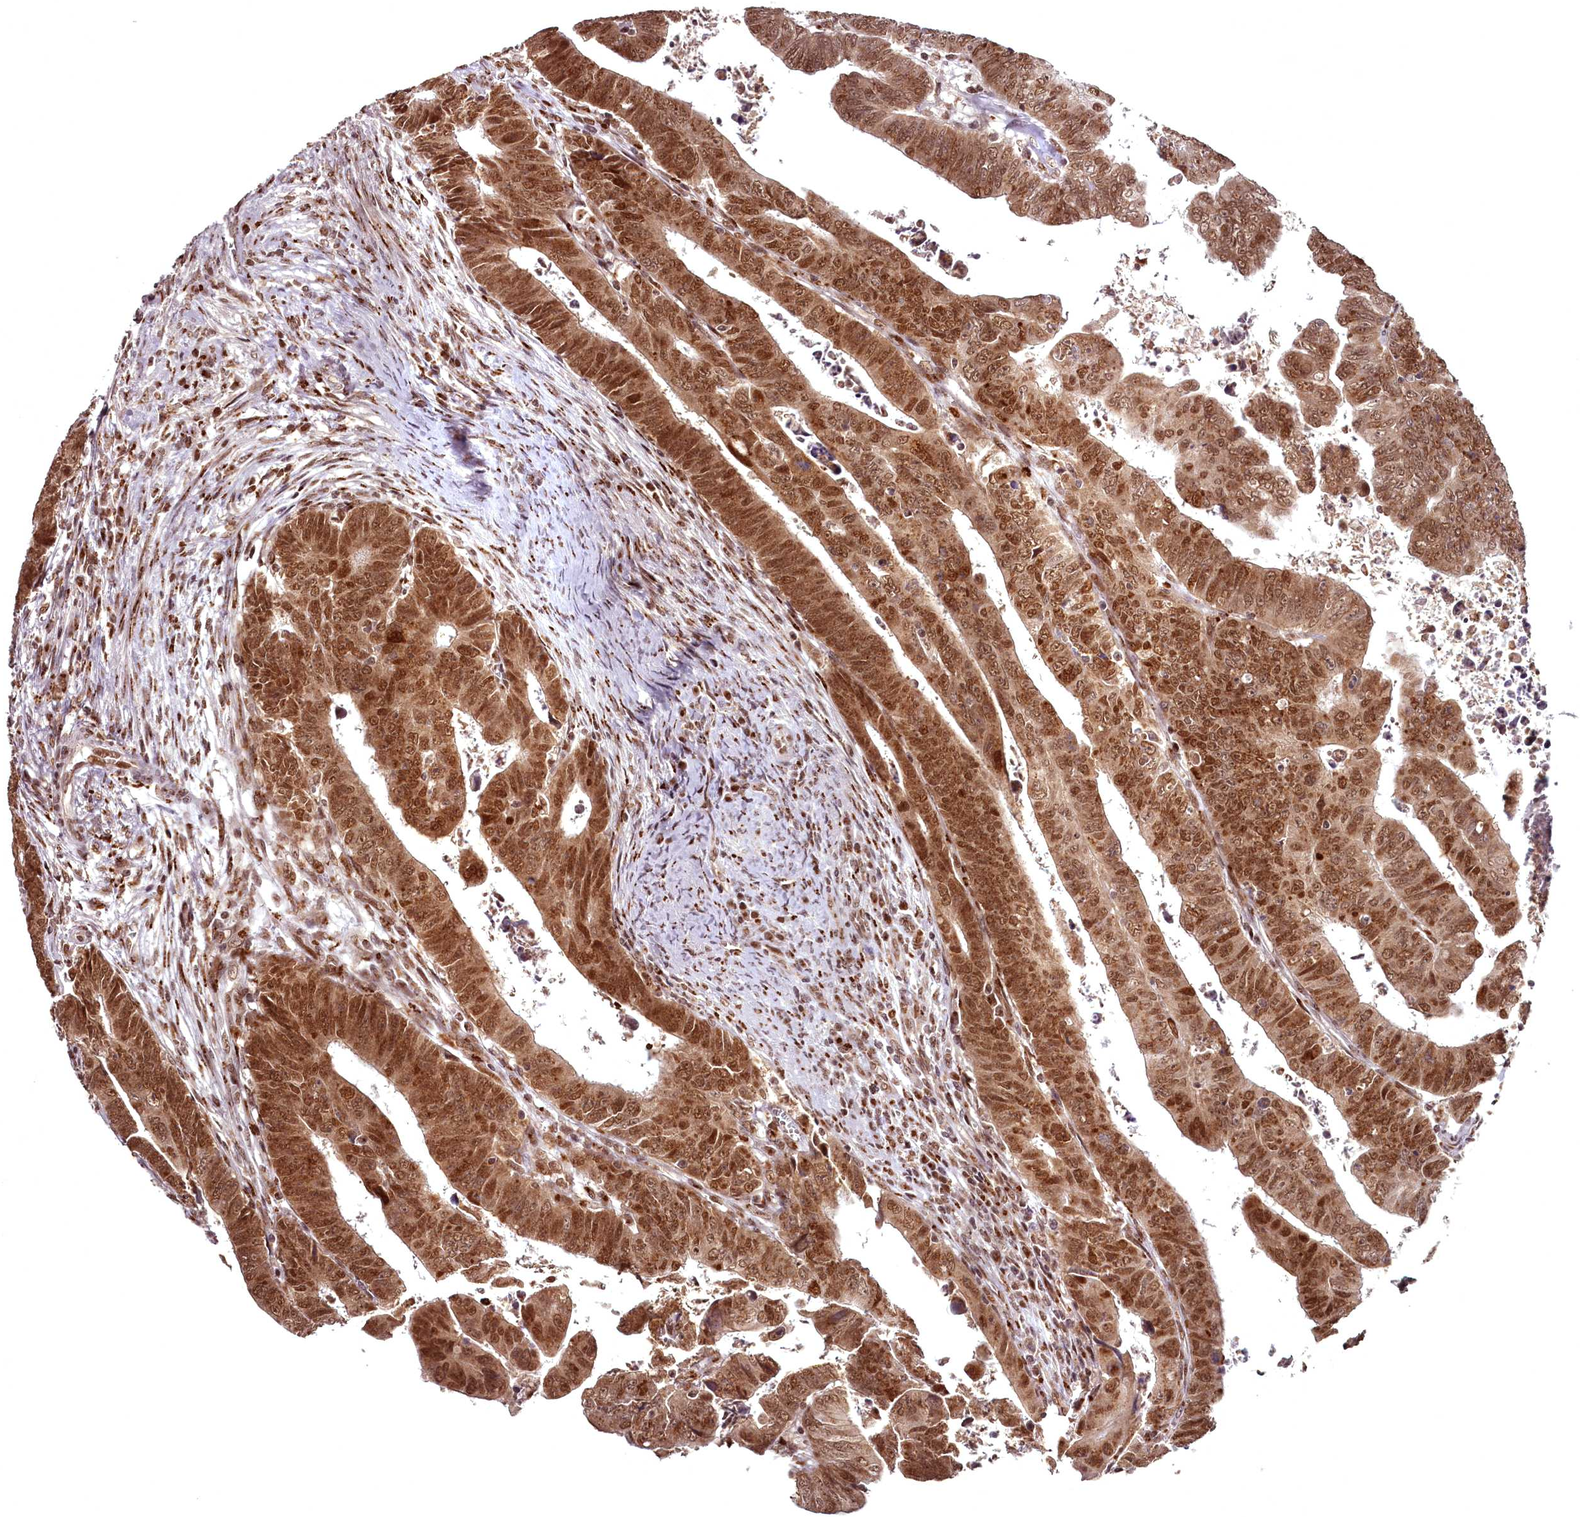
{"staining": {"intensity": "moderate", "quantity": ">75%", "location": "cytoplasmic/membranous,nuclear"}, "tissue": "colorectal cancer", "cell_type": "Tumor cells", "image_type": "cancer", "snomed": [{"axis": "morphology", "description": "Normal tissue, NOS"}, {"axis": "morphology", "description": "Adenocarcinoma, NOS"}, {"axis": "topography", "description": "Rectum"}], "caption": "This histopathology image exhibits immunohistochemistry staining of human adenocarcinoma (colorectal), with medium moderate cytoplasmic/membranous and nuclear expression in approximately >75% of tumor cells.", "gene": "CEP83", "patient": {"sex": "female", "age": 65}}